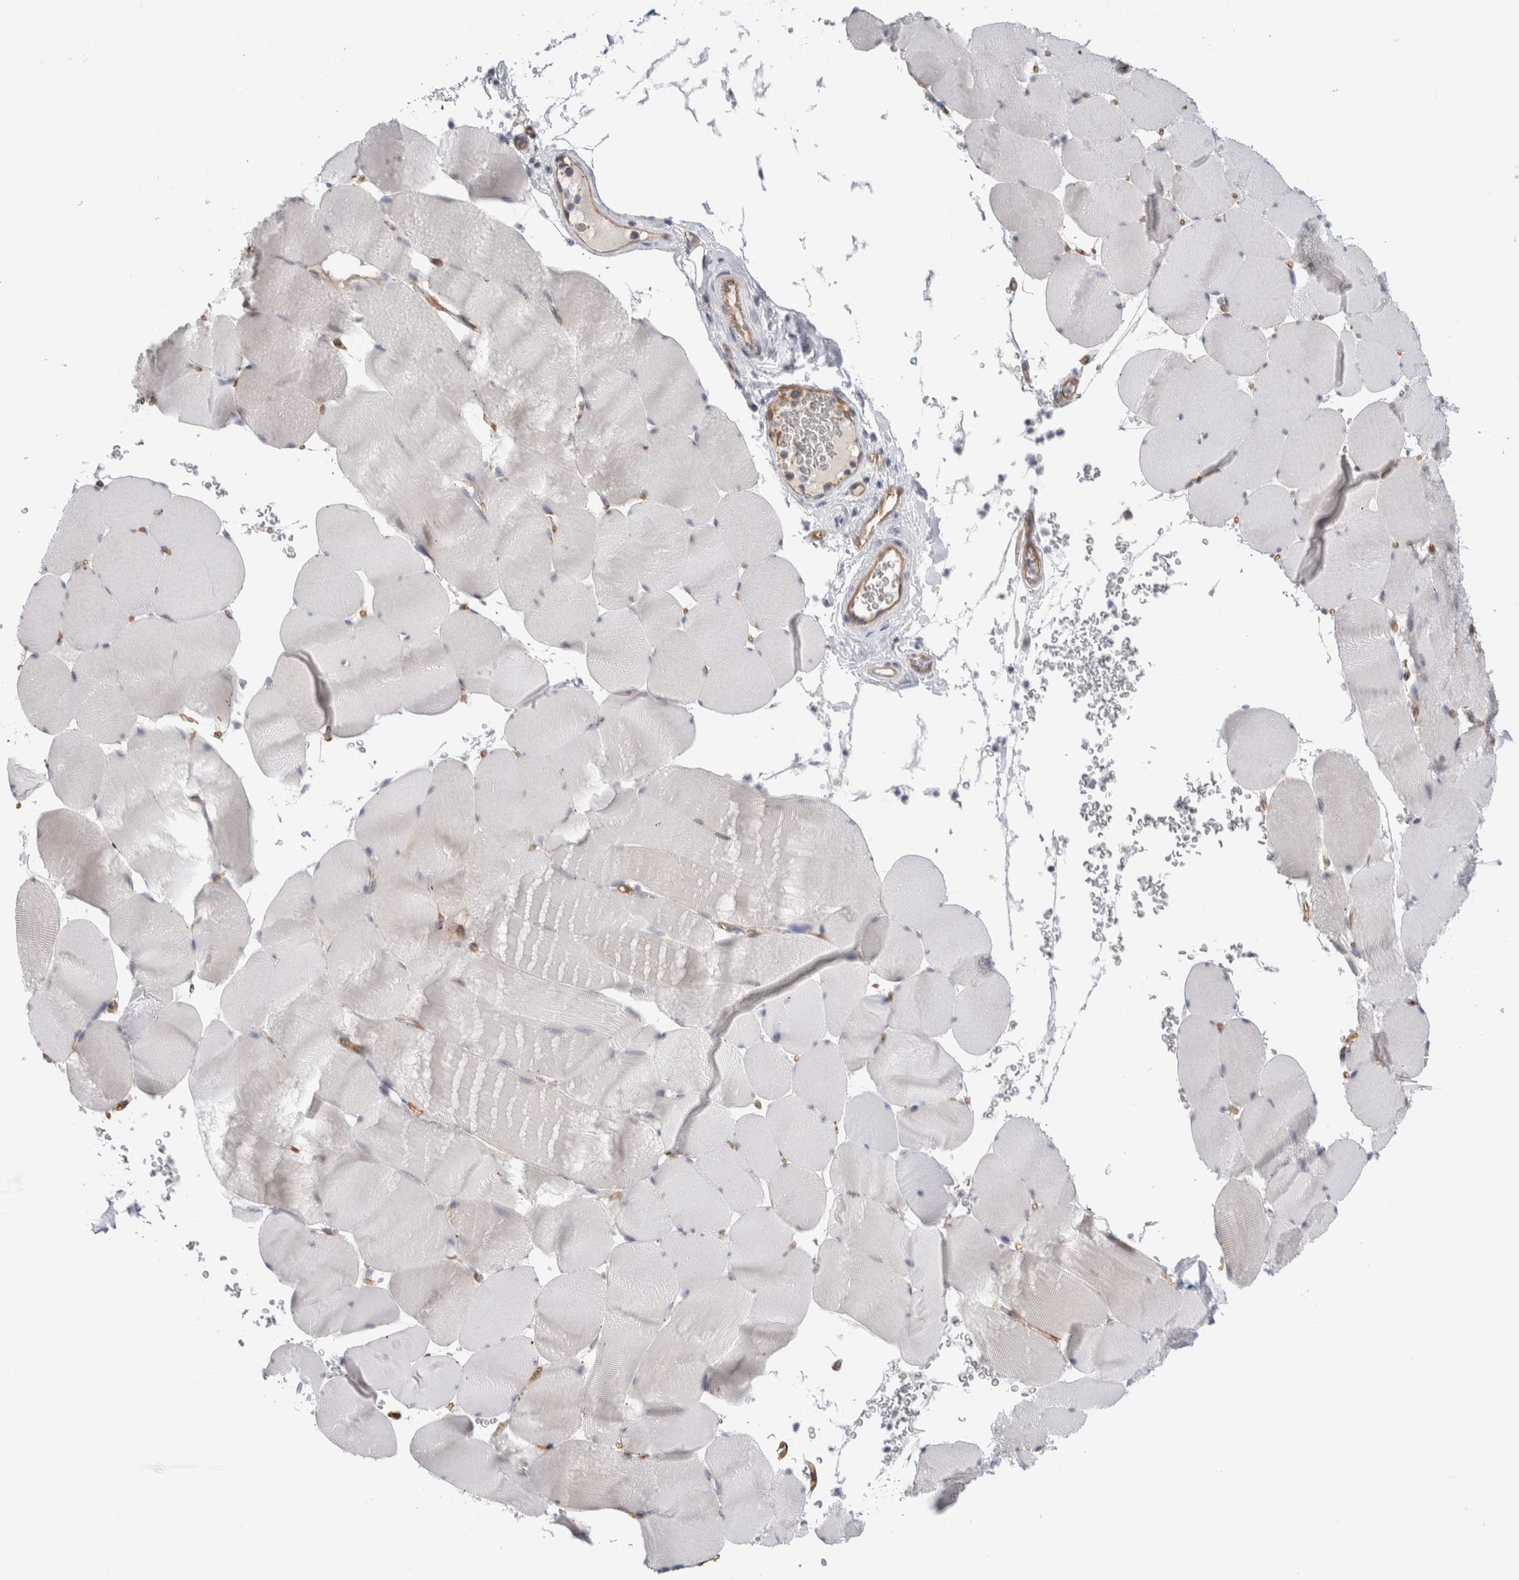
{"staining": {"intensity": "negative", "quantity": "none", "location": "none"}, "tissue": "skeletal muscle", "cell_type": "Myocytes", "image_type": "normal", "snomed": [{"axis": "morphology", "description": "Normal tissue, NOS"}, {"axis": "topography", "description": "Skeletal muscle"}], "caption": "The image demonstrates no staining of myocytes in benign skeletal muscle.", "gene": "ANKMY1", "patient": {"sex": "male", "age": 62}}